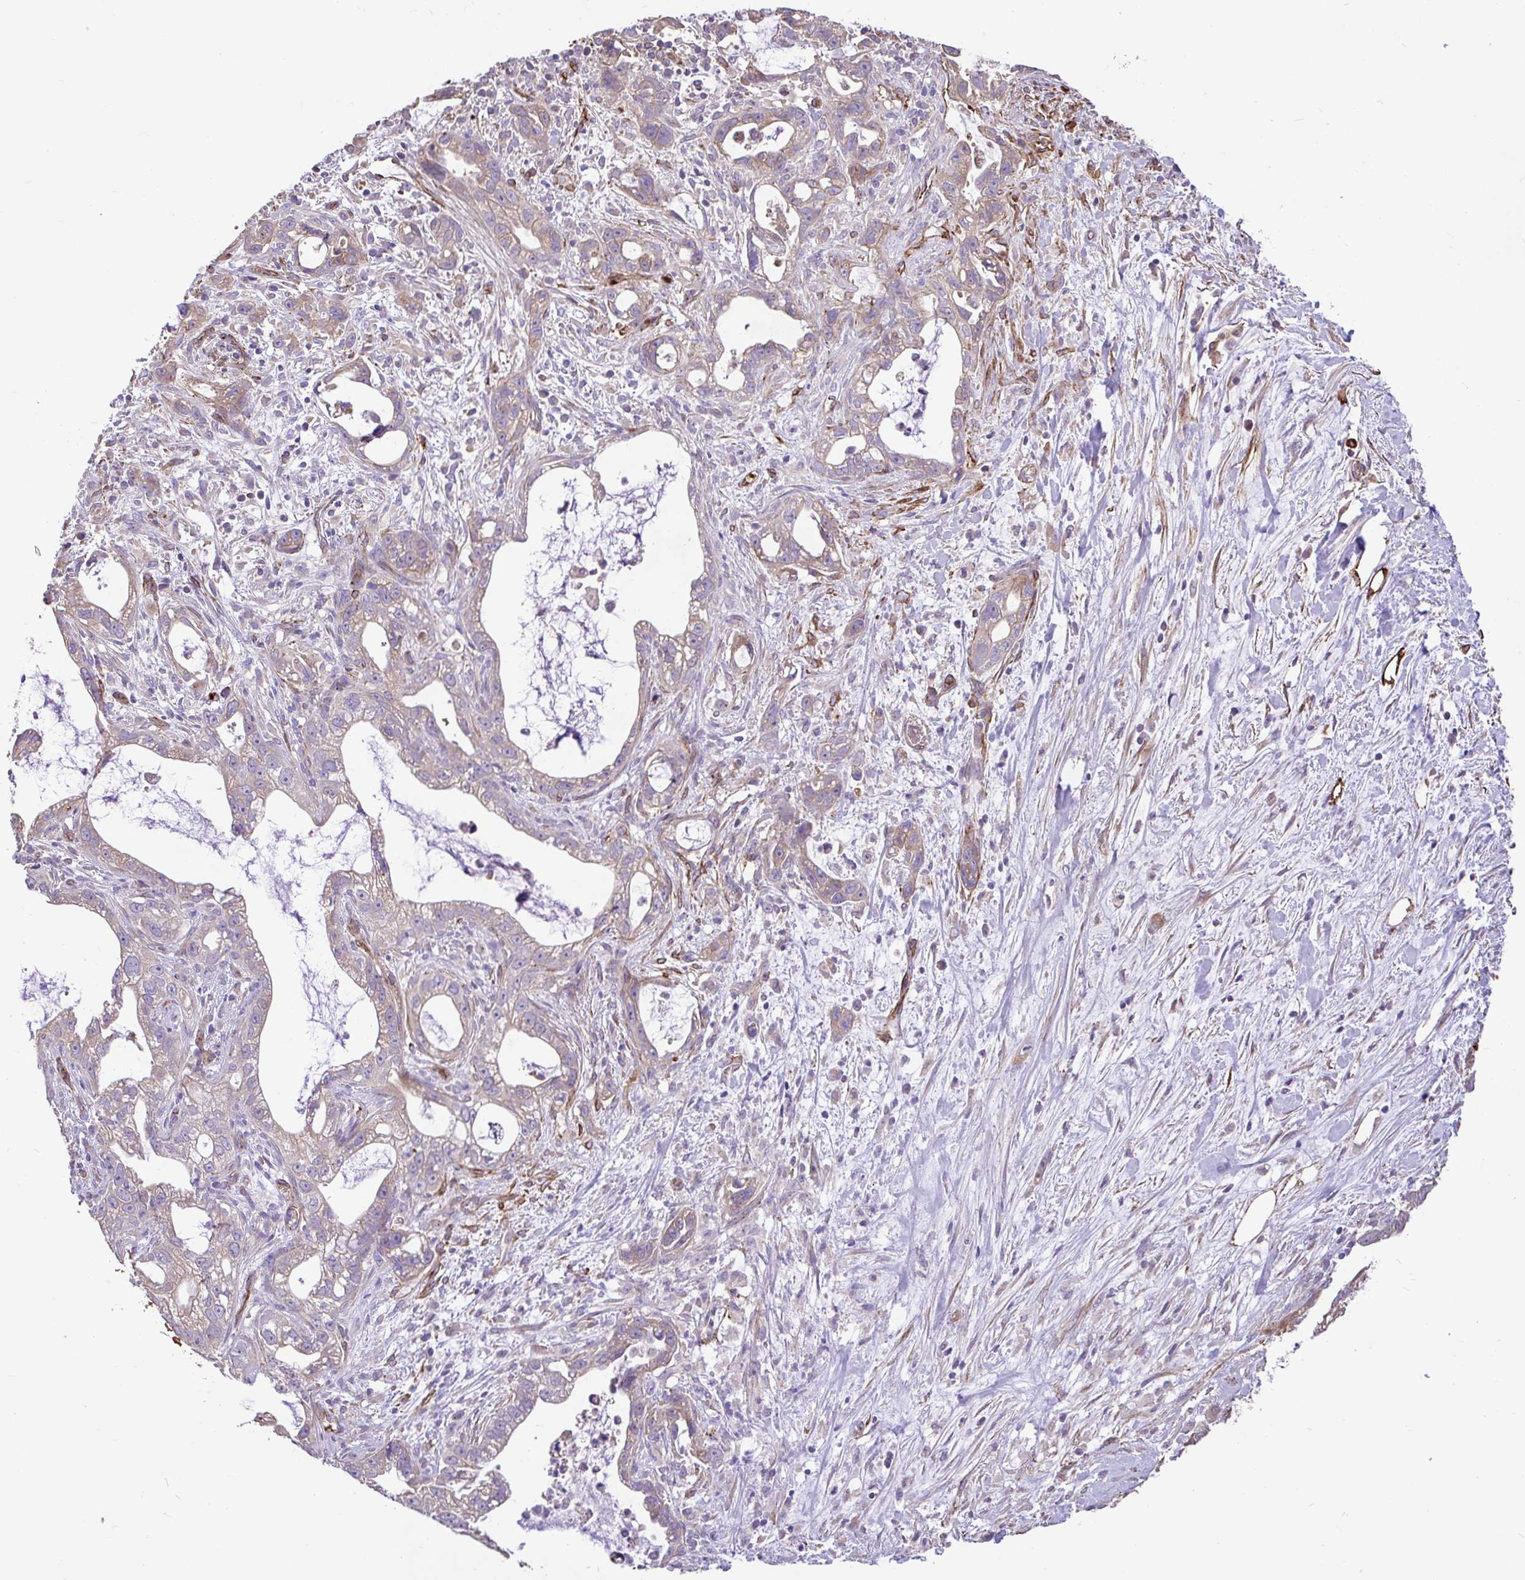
{"staining": {"intensity": "weak", "quantity": "25%-75%", "location": "cytoplasmic/membranous"}, "tissue": "pancreatic cancer", "cell_type": "Tumor cells", "image_type": "cancer", "snomed": [{"axis": "morphology", "description": "Adenocarcinoma, NOS"}, {"axis": "topography", "description": "Pancreas"}], "caption": "The micrograph demonstrates a brown stain indicating the presence of a protein in the cytoplasmic/membranous of tumor cells in adenocarcinoma (pancreatic). Immunohistochemistry stains the protein of interest in brown and the nuclei are stained blue.", "gene": "PTPRK", "patient": {"sex": "male", "age": 70}}